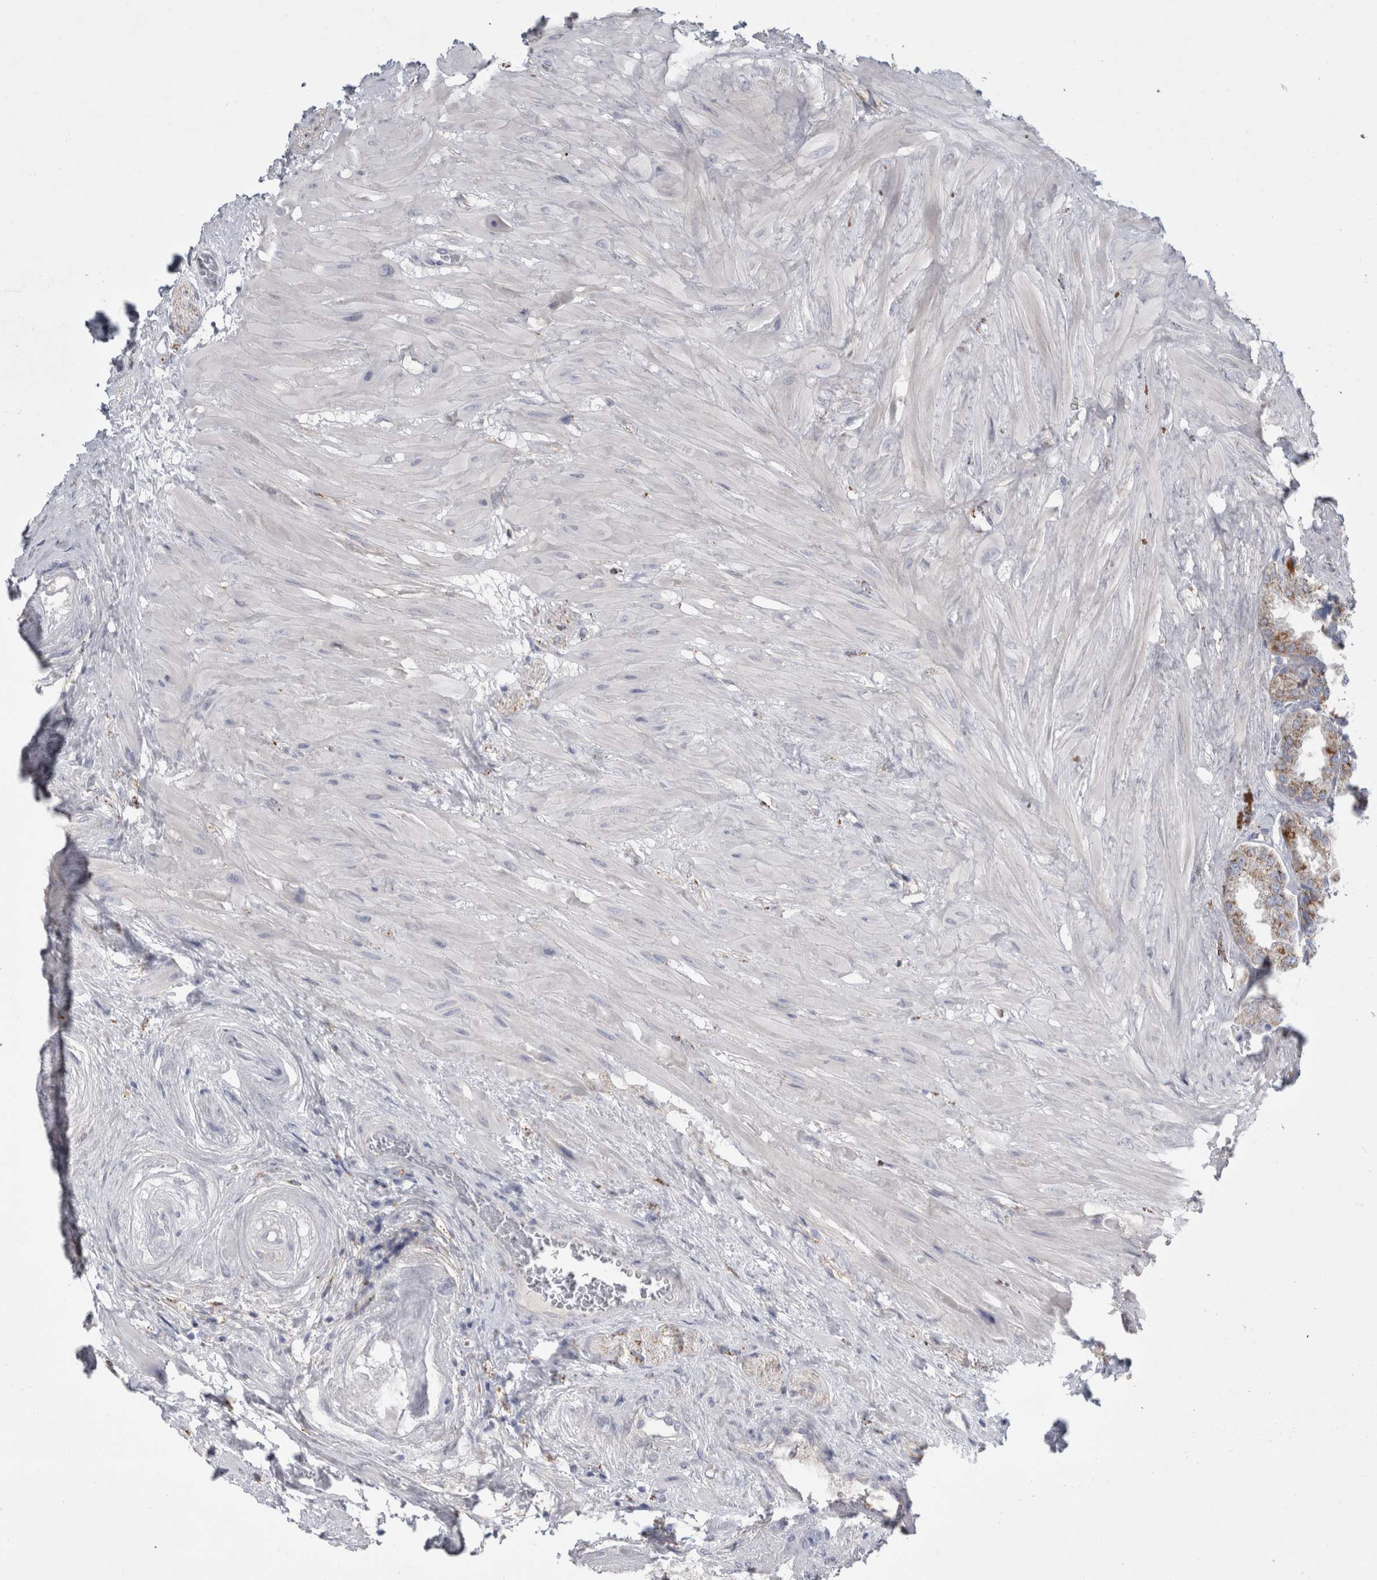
{"staining": {"intensity": "moderate", "quantity": "<25%", "location": "cytoplasmic/membranous"}, "tissue": "seminal vesicle", "cell_type": "Glandular cells", "image_type": "normal", "snomed": [{"axis": "morphology", "description": "Normal tissue, NOS"}, {"axis": "topography", "description": "Seminal veicle"}], "caption": "Immunohistochemistry (IHC) photomicrograph of normal seminal vesicle: seminal vesicle stained using IHC reveals low levels of moderate protein expression localized specifically in the cytoplasmic/membranous of glandular cells, appearing as a cytoplasmic/membranous brown color.", "gene": "GATM", "patient": {"sex": "male", "age": 46}}